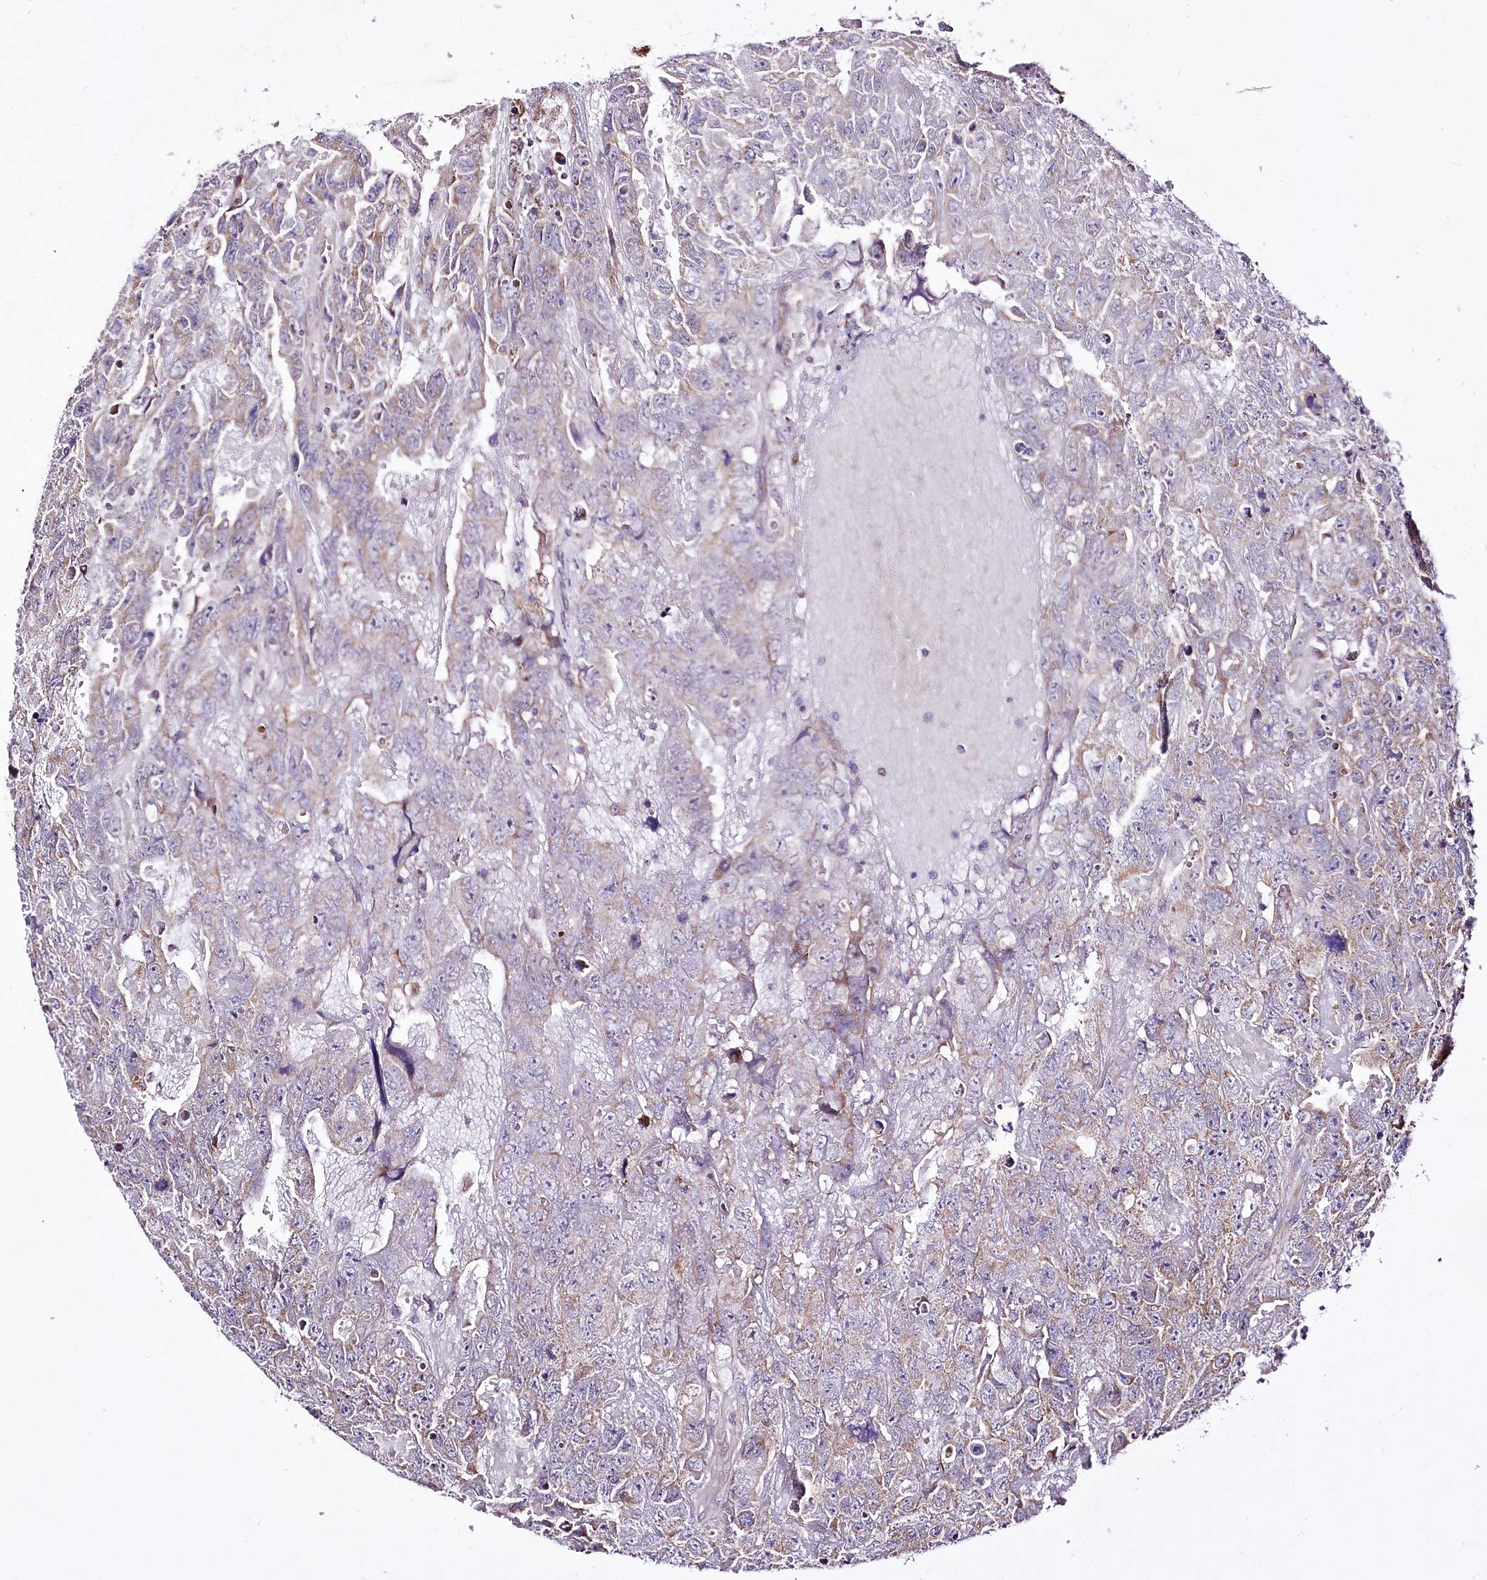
{"staining": {"intensity": "weak", "quantity": "<25%", "location": "cytoplasmic/membranous"}, "tissue": "testis cancer", "cell_type": "Tumor cells", "image_type": "cancer", "snomed": [{"axis": "morphology", "description": "Carcinoma, Embryonal, NOS"}, {"axis": "topography", "description": "Testis"}], "caption": "This is a photomicrograph of immunohistochemistry (IHC) staining of testis cancer (embryonal carcinoma), which shows no positivity in tumor cells.", "gene": "ATE1", "patient": {"sex": "male", "age": 45}}